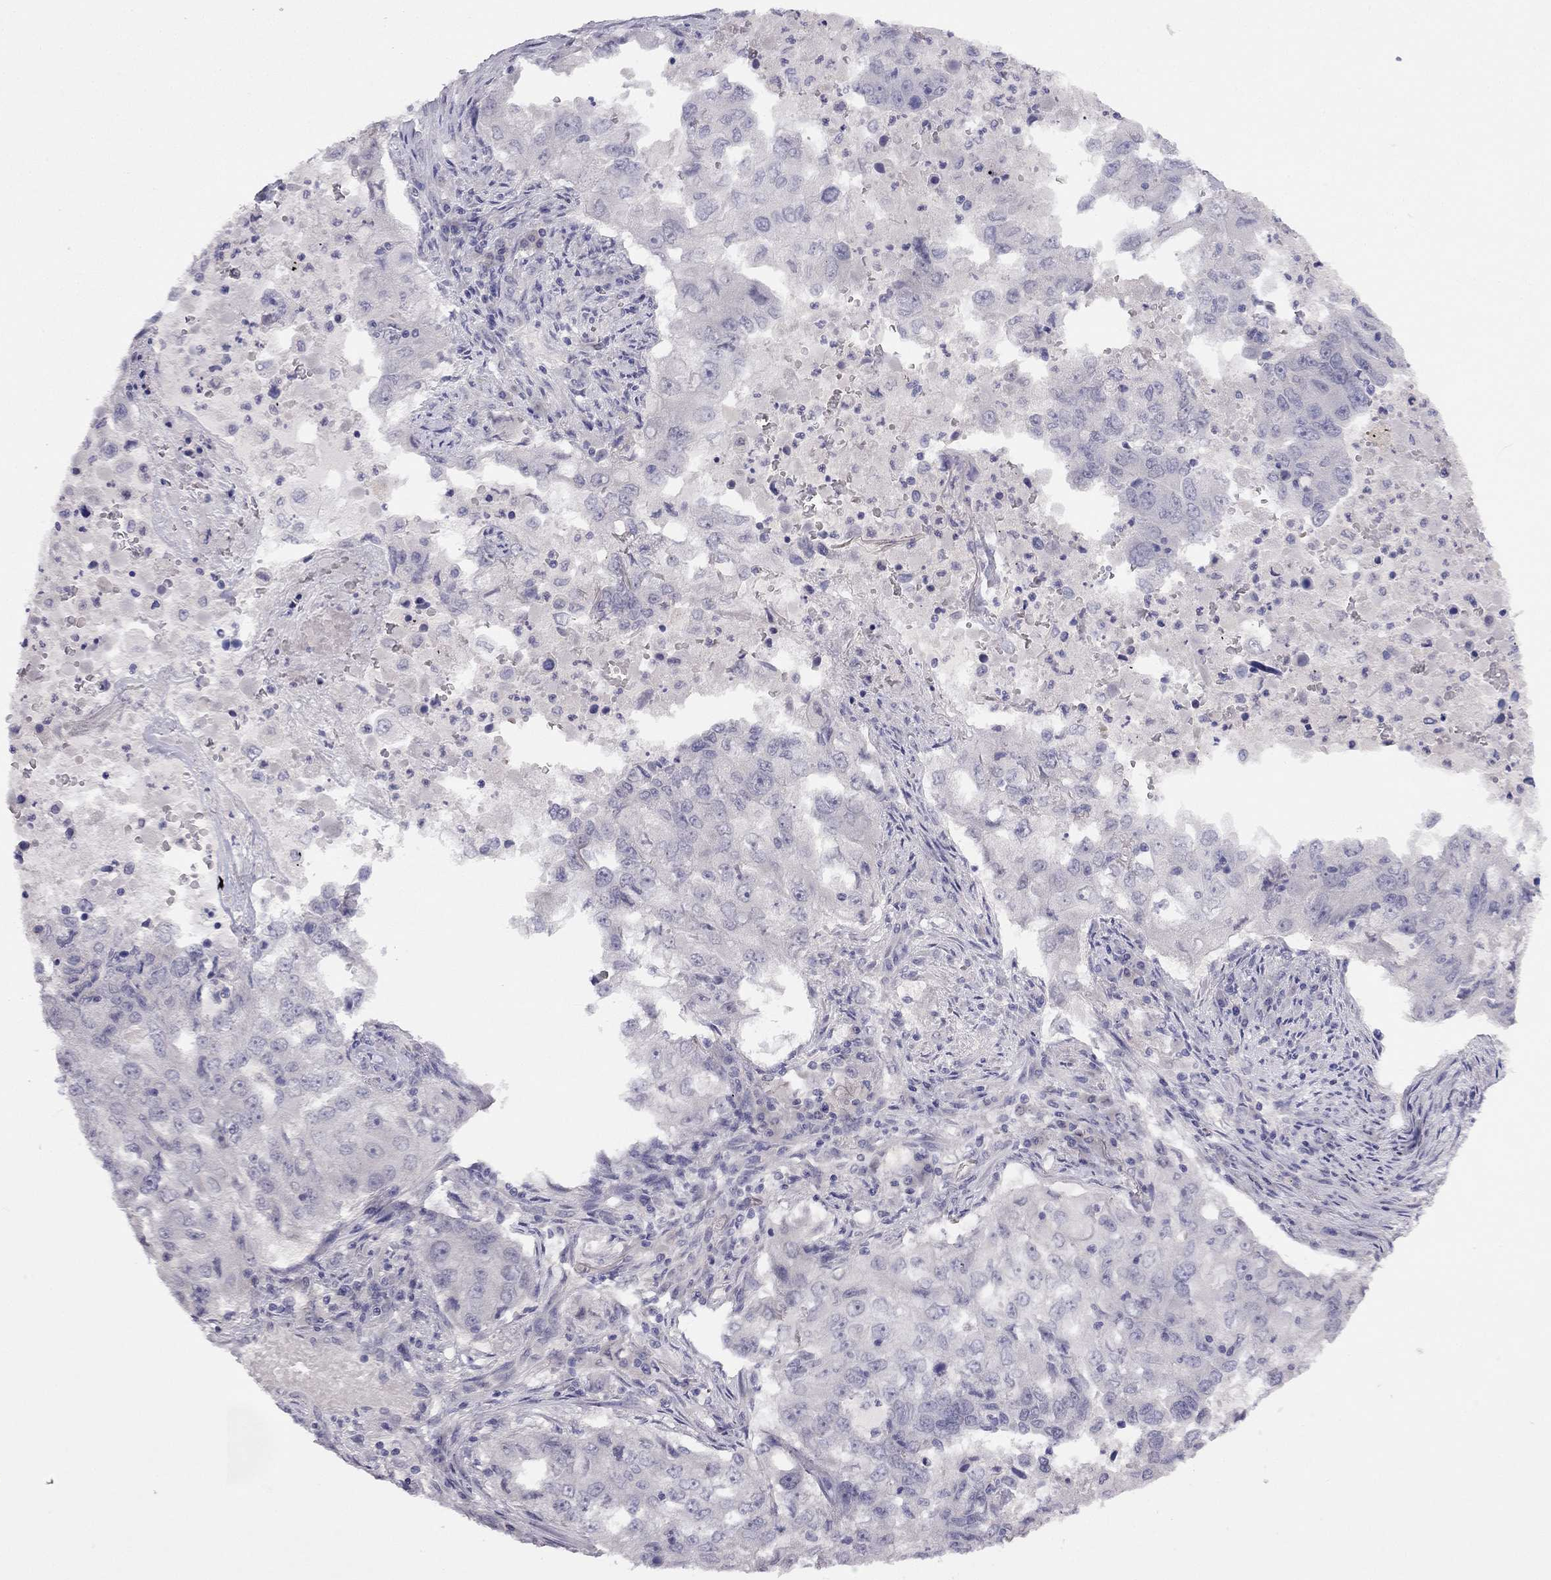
{"staining": {"intensity": "negative", "quantity": "none", "location": "none"}, "tissue": "lung cancer", "cell_type": "Tumor cells", "image_type": "cancer", "snomed": [{"axis": "morphology", "description": "Adenocarcinoma, NOS"}, {"axis": "topography", "description": "Lung"}], "caption": "Immunohistochemistry of lung adenocarcinoma demonstrates no staining in tumor cells. (DAB immunohistochemistry visualized using brightfield microscopy, high magnification).", "gene": "C16orf89", "patient": {"sex": "female", "age": 61}}